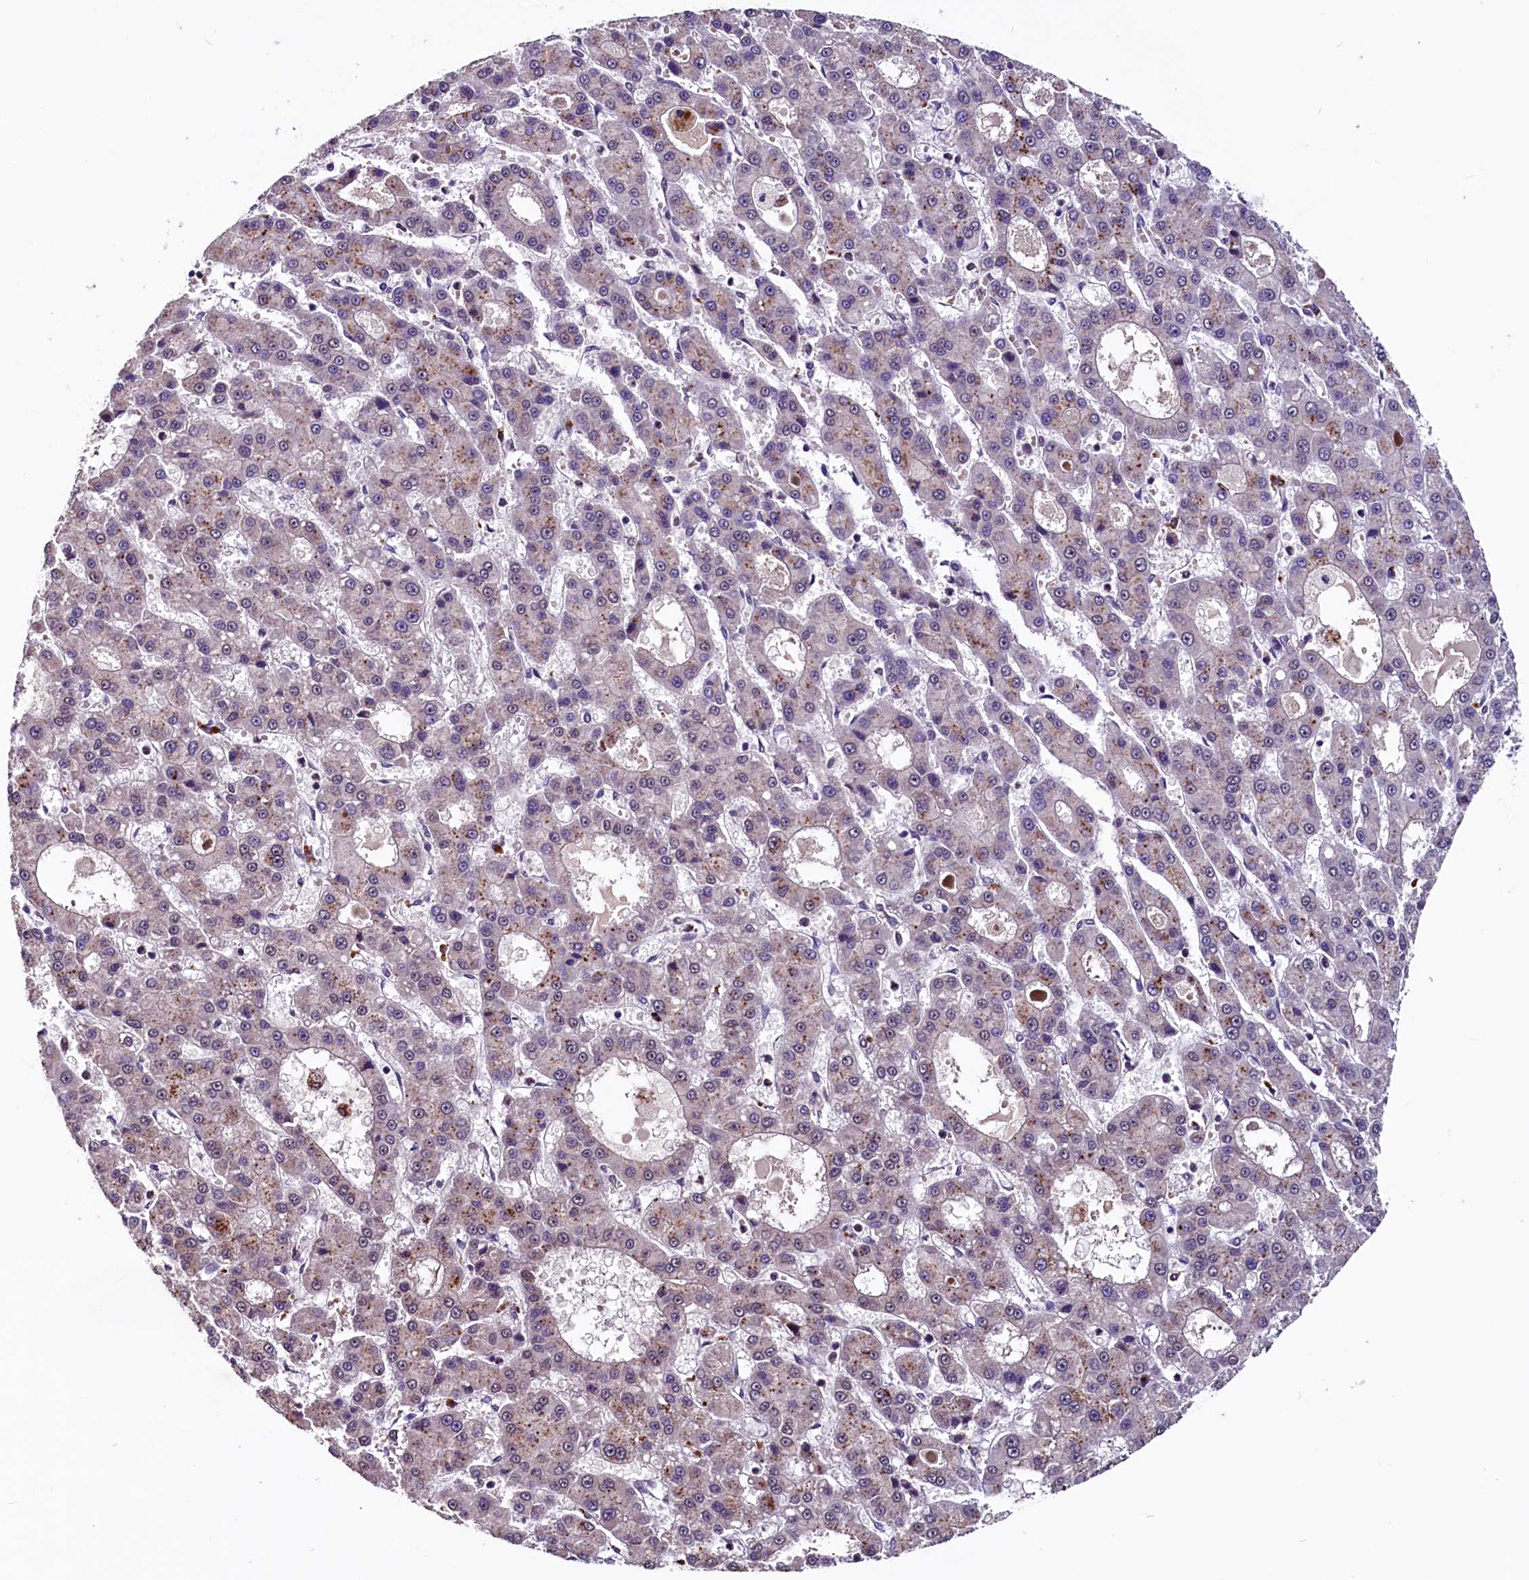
{"staining": {"intensity": "moderate", "quantity": "25%-75%", "location": "cytoplasmic/membranous"}, "tissue": "liver cancer", "cell_type": "Tumor cells", "image_type": "cancer", "snomed": [{"axis": "morphology", "description": "Carcinoma, Hepatocellular, NOS"}, {"axis": "topography", "description": "Liver"}], "caption": "The histopathology image displays a brown stain indicating the presence of a protein in the cytoplasmic/membranous of tumor cells in liver cancer.", "gene": "RNMT", "patient": {"sex": "male", "age": 70}}